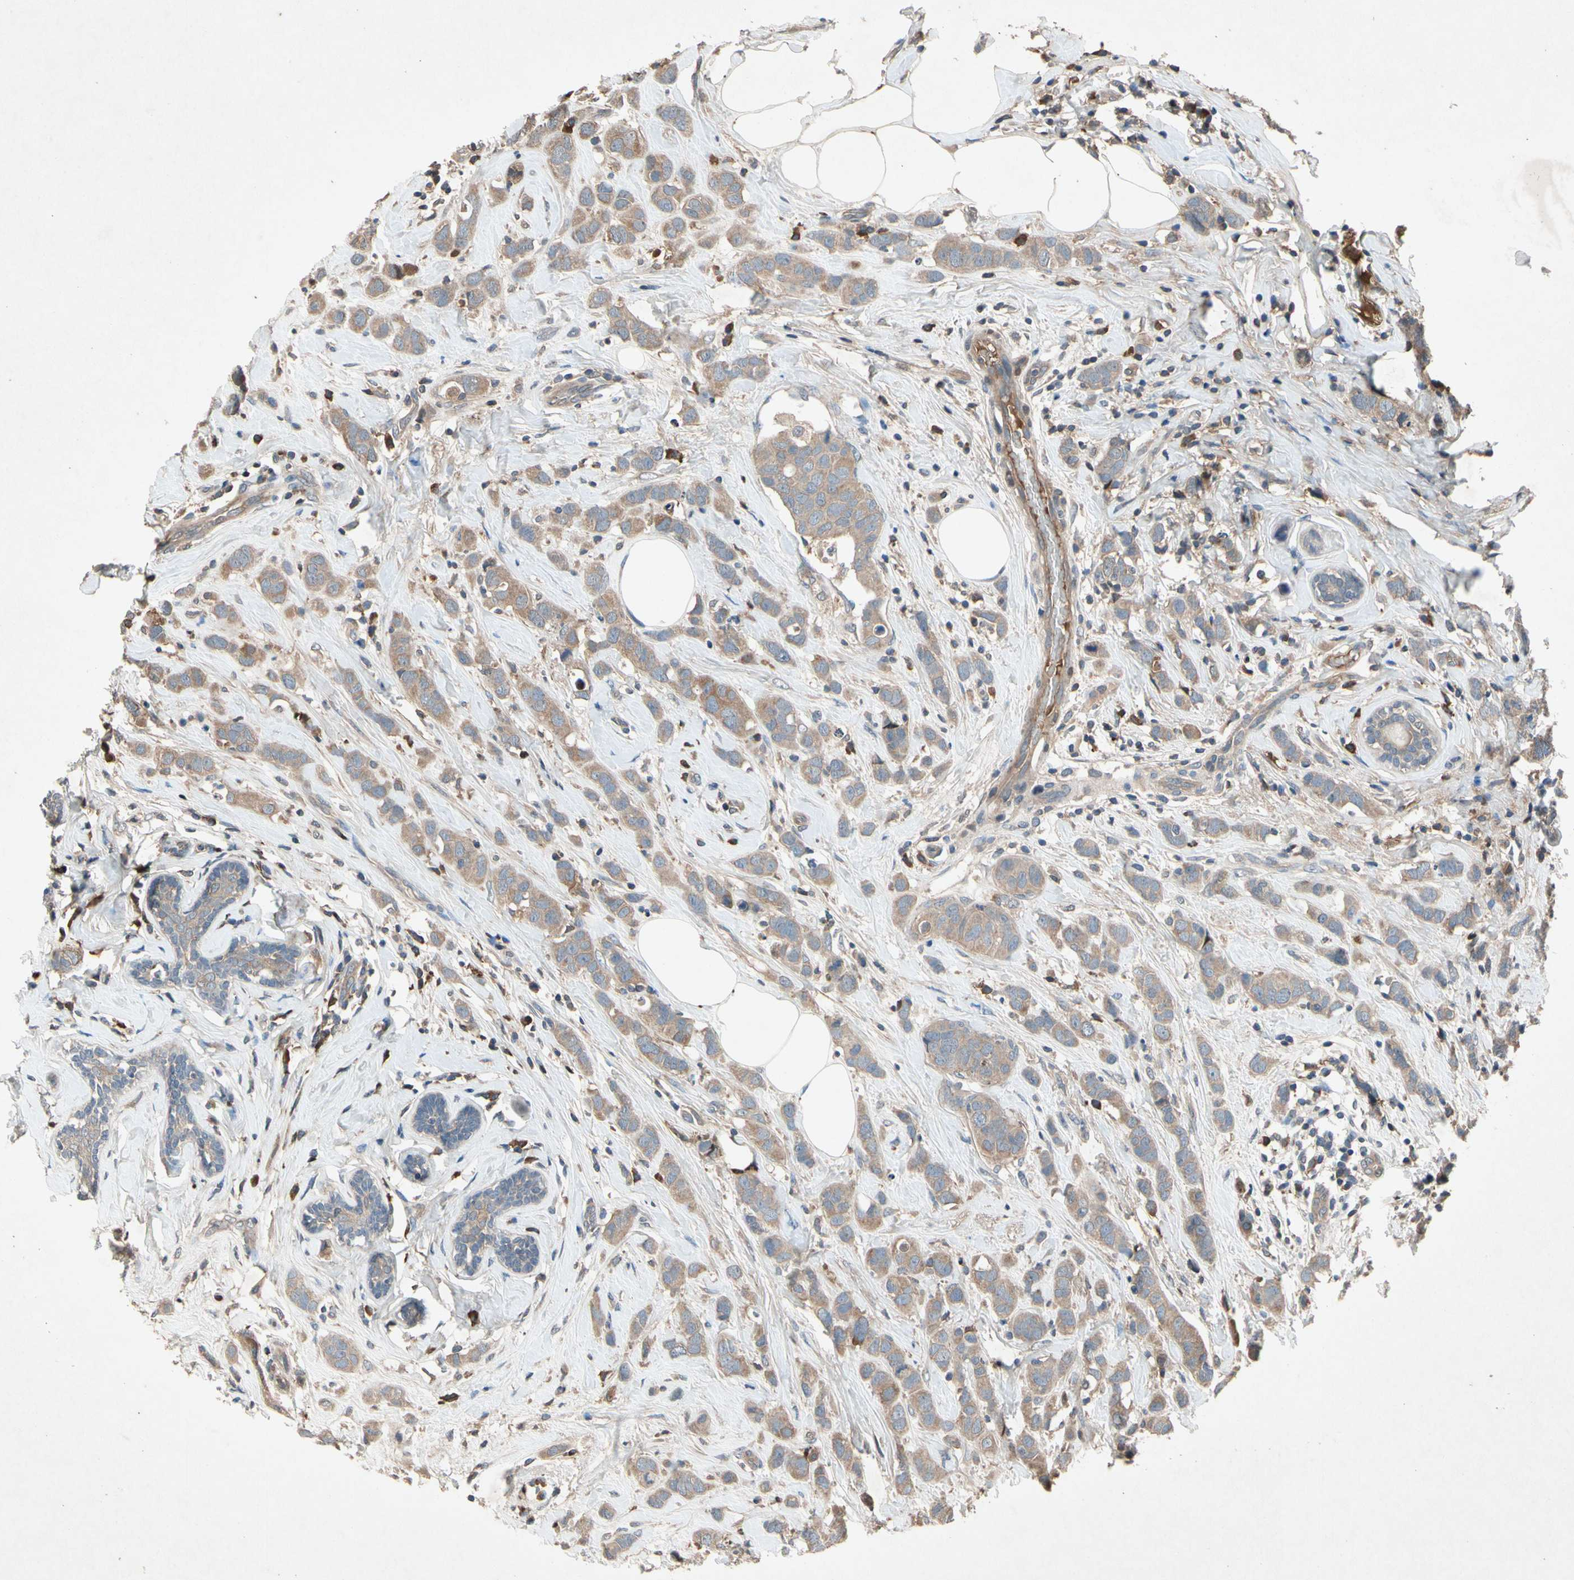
{"staining": {"intensity": "weak", "quantity": ">75%", "location": "cytoplasmic/membranous"}, "tissue": "breast cancer", "cell_type": "Tumor cells", "image_type": "cancer", "snomed": [{"axis": "morphology", "description": "Normal tissue, NOS"}, {"axis": "morphology", "description": "Duct carcinoma"}, {"axis": "topography", "description": "Breast"}], "caption": "This photomicrograph reveals intraductal carcinoma (breast) stained with immunohistochemistry (IHC) to label a protein in brown. The cytoplasmic/membranous of tumor cells show weak positivity for the protein. Nuclei are counter-stained blue.", "gene": "IL1RL1", "patient": {"sex": "female", "age": 50}}